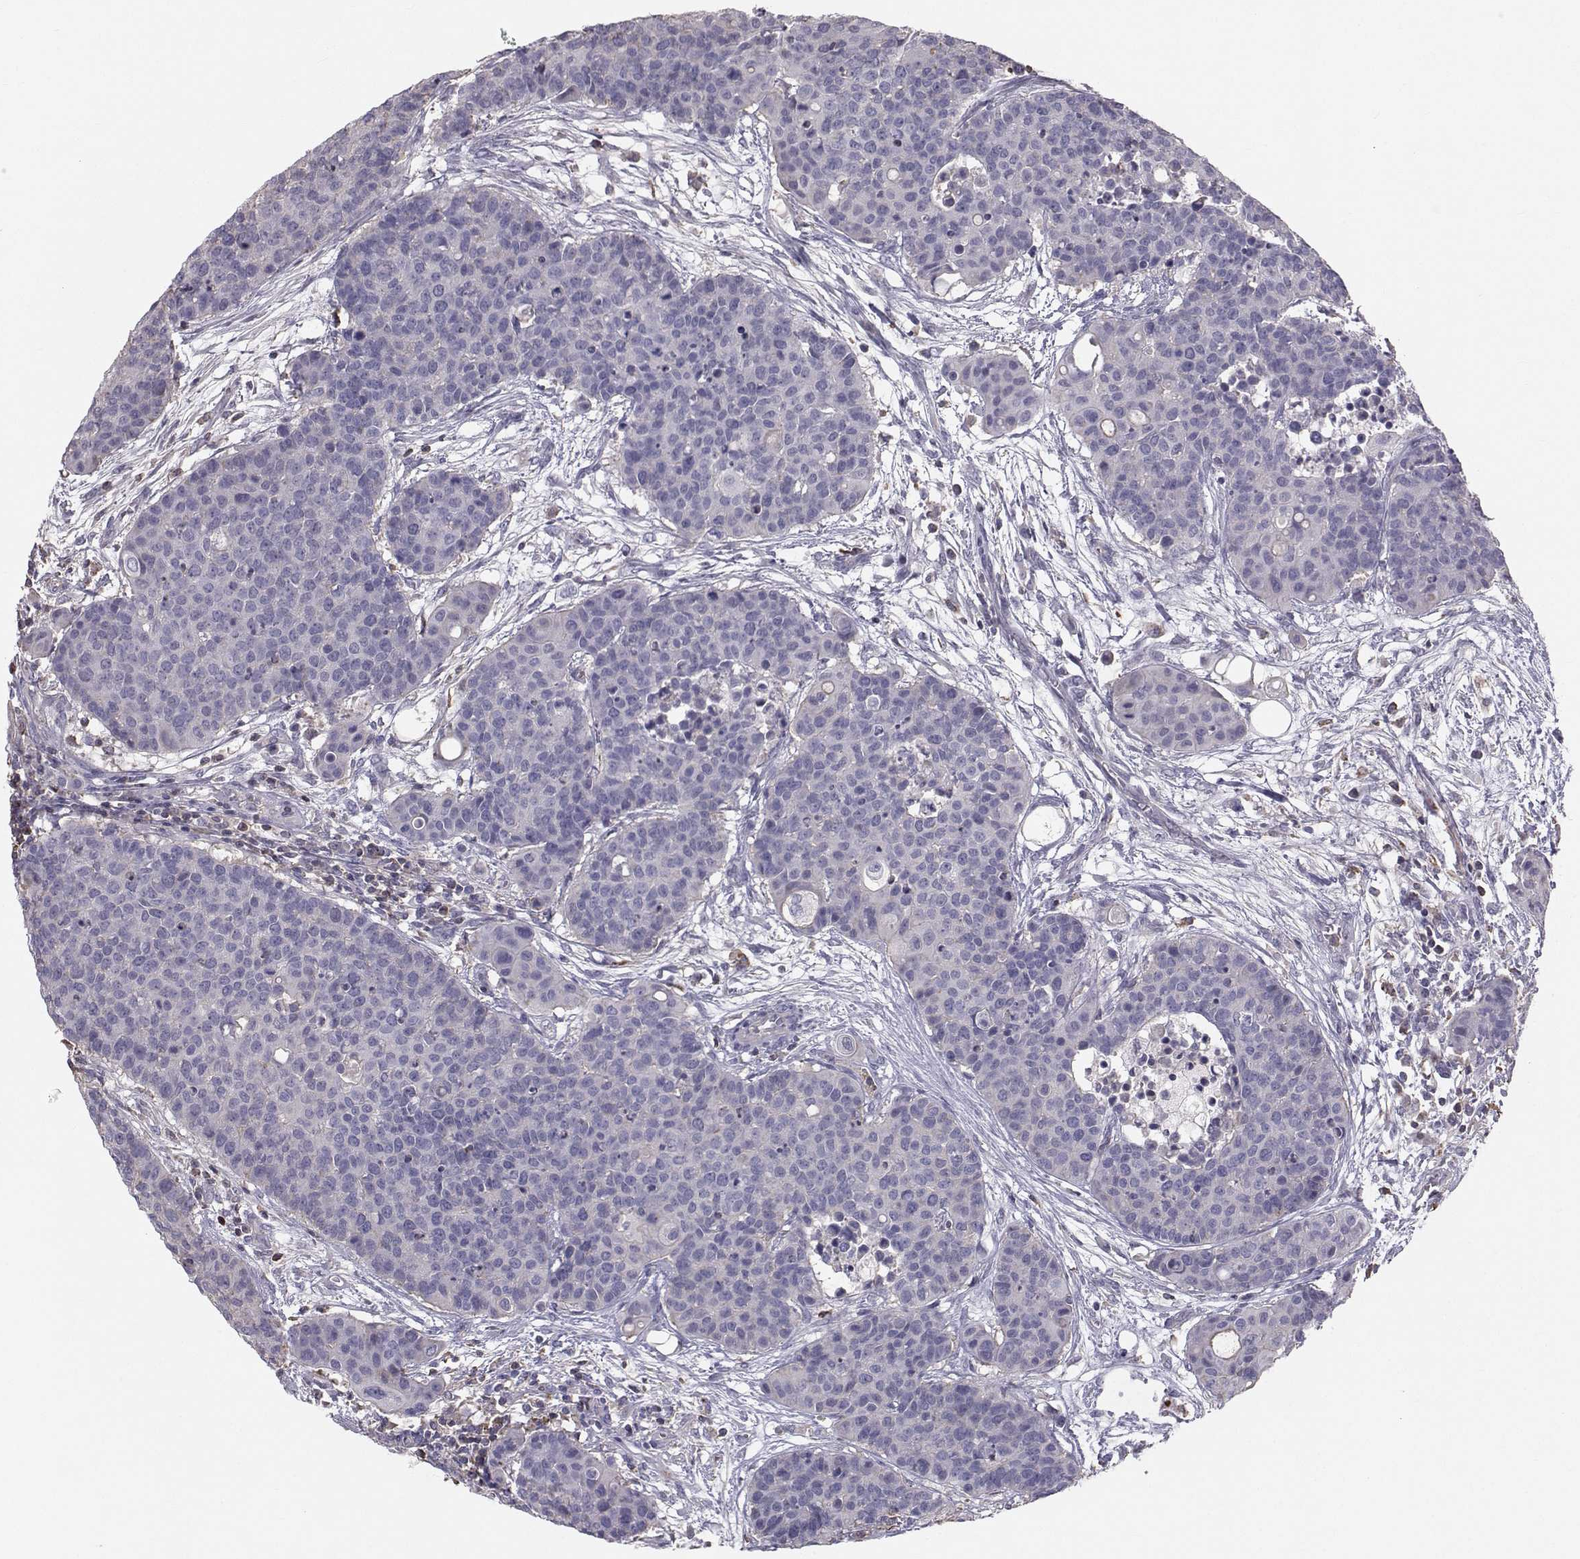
{"staining": {"intensity": "negative", "quantity": "none", "location": "none"}, "tissue": "carcinoid", "cell_type": "Tumor cells", "image_type": "cancer", "snomed": [{"axis": "morphology", "description": "Carcinoid, malignant, NOS"}, {"axis": "topography", "description": "Colon"}], "caption": "Malignant carcinoid was stained to show a protein in brown. There is no significant positivity in tumor cells.", "gene": "GARIN3", "patient": {"sex": "male", "age": 81}}